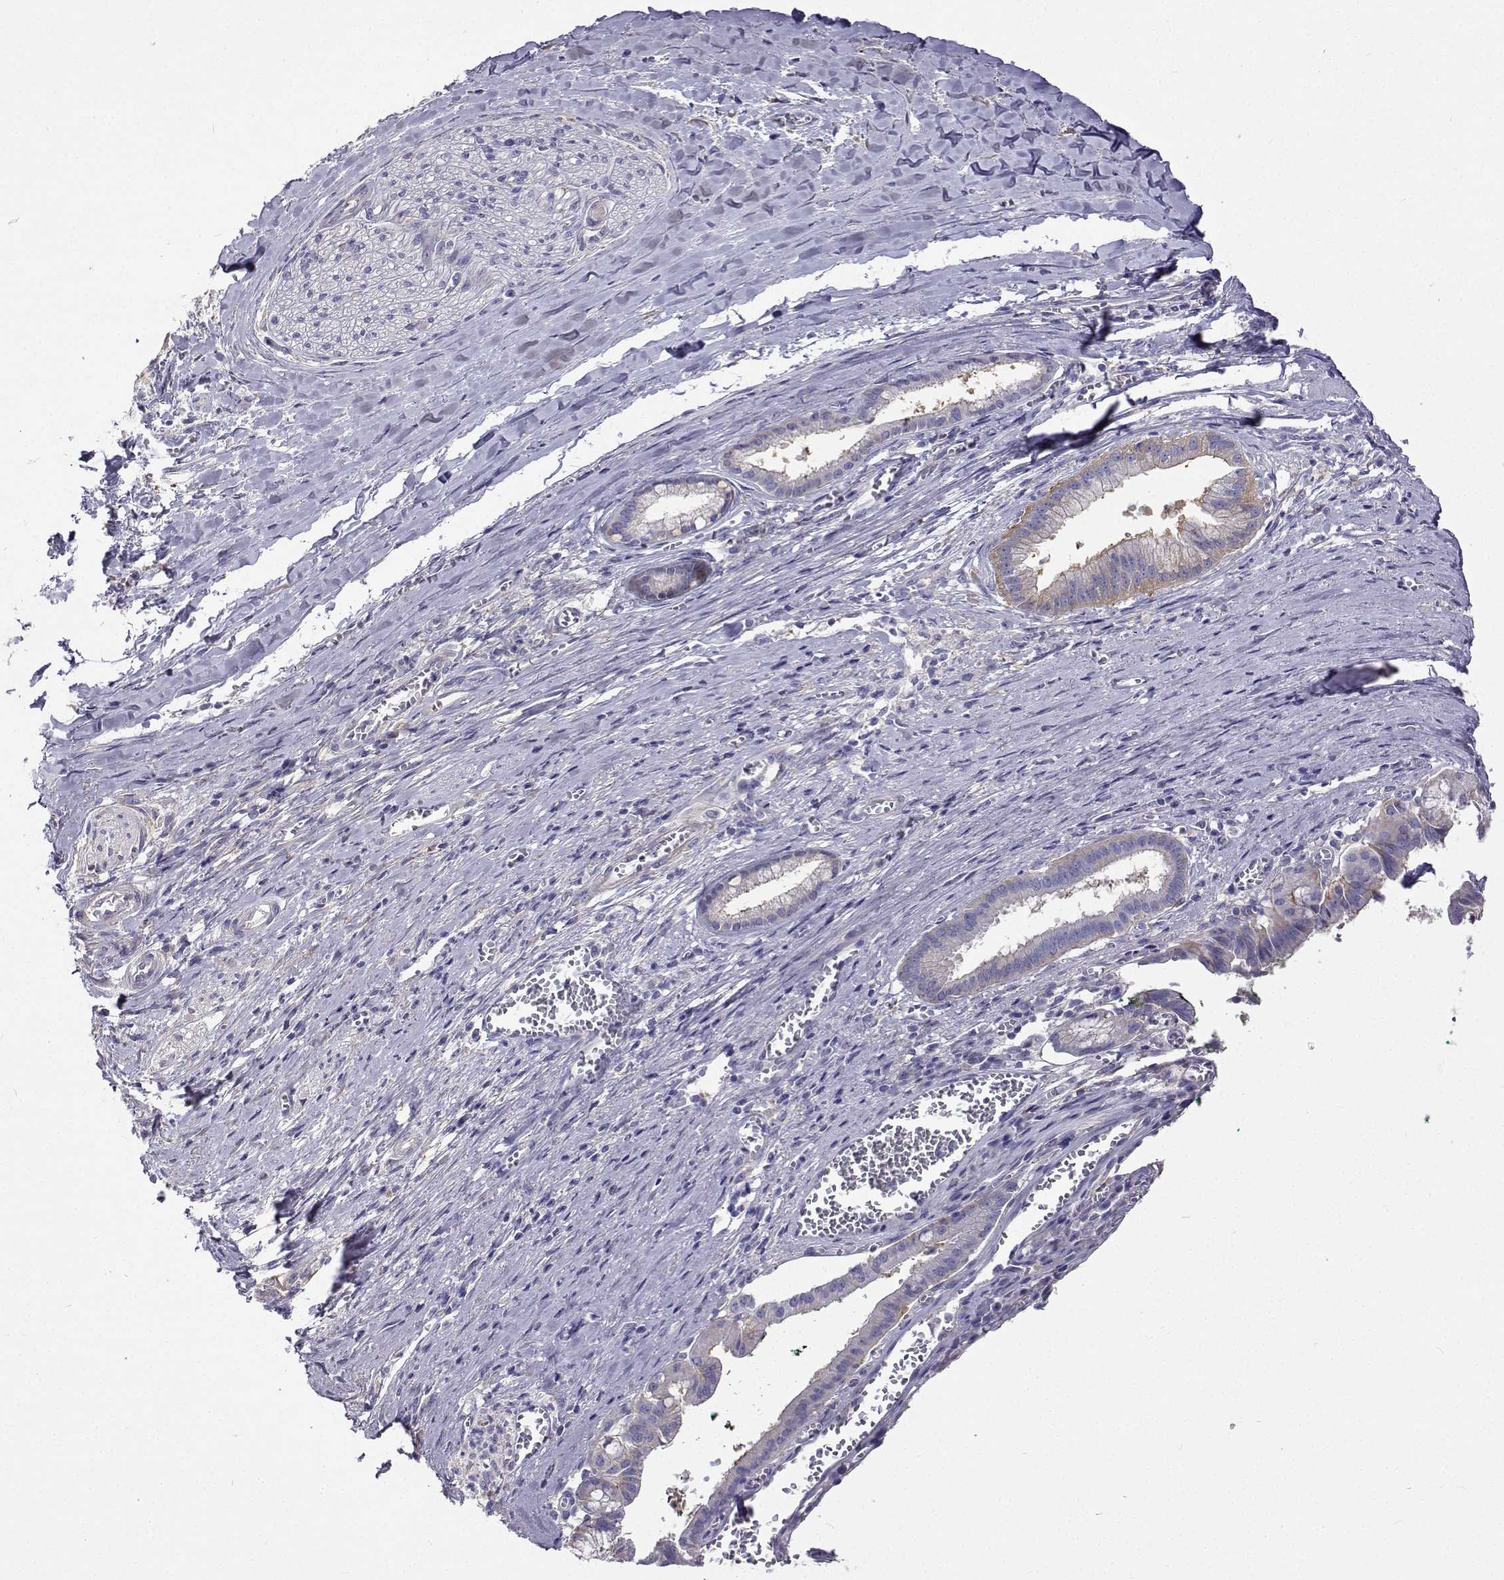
{"staining": {"intensity": "weak", "quantity": "<25%", "location": "cytoplasmic/membranous"}, "tissue": "pancreatic cancer", "cell_type": "Tumor cells", "image_type": "cancer", "snomed": [{"axis": "morphology", "description": "Normal tissue, NOS"}, {"axis": "morphology", "description": "Adenocarcinoma, NOS"}, {"axis": "topography", "description": "Lymph node"}, {"axis": "topography", "description": "Pancreas"}], "caption": "A micrograph of adenocarcinoma (pancreatic) stained for a protein demonstrates no brown staining in tumor cells.", "gene": "LHFPL7", "patient": {"sex": "female", "age": 58}}